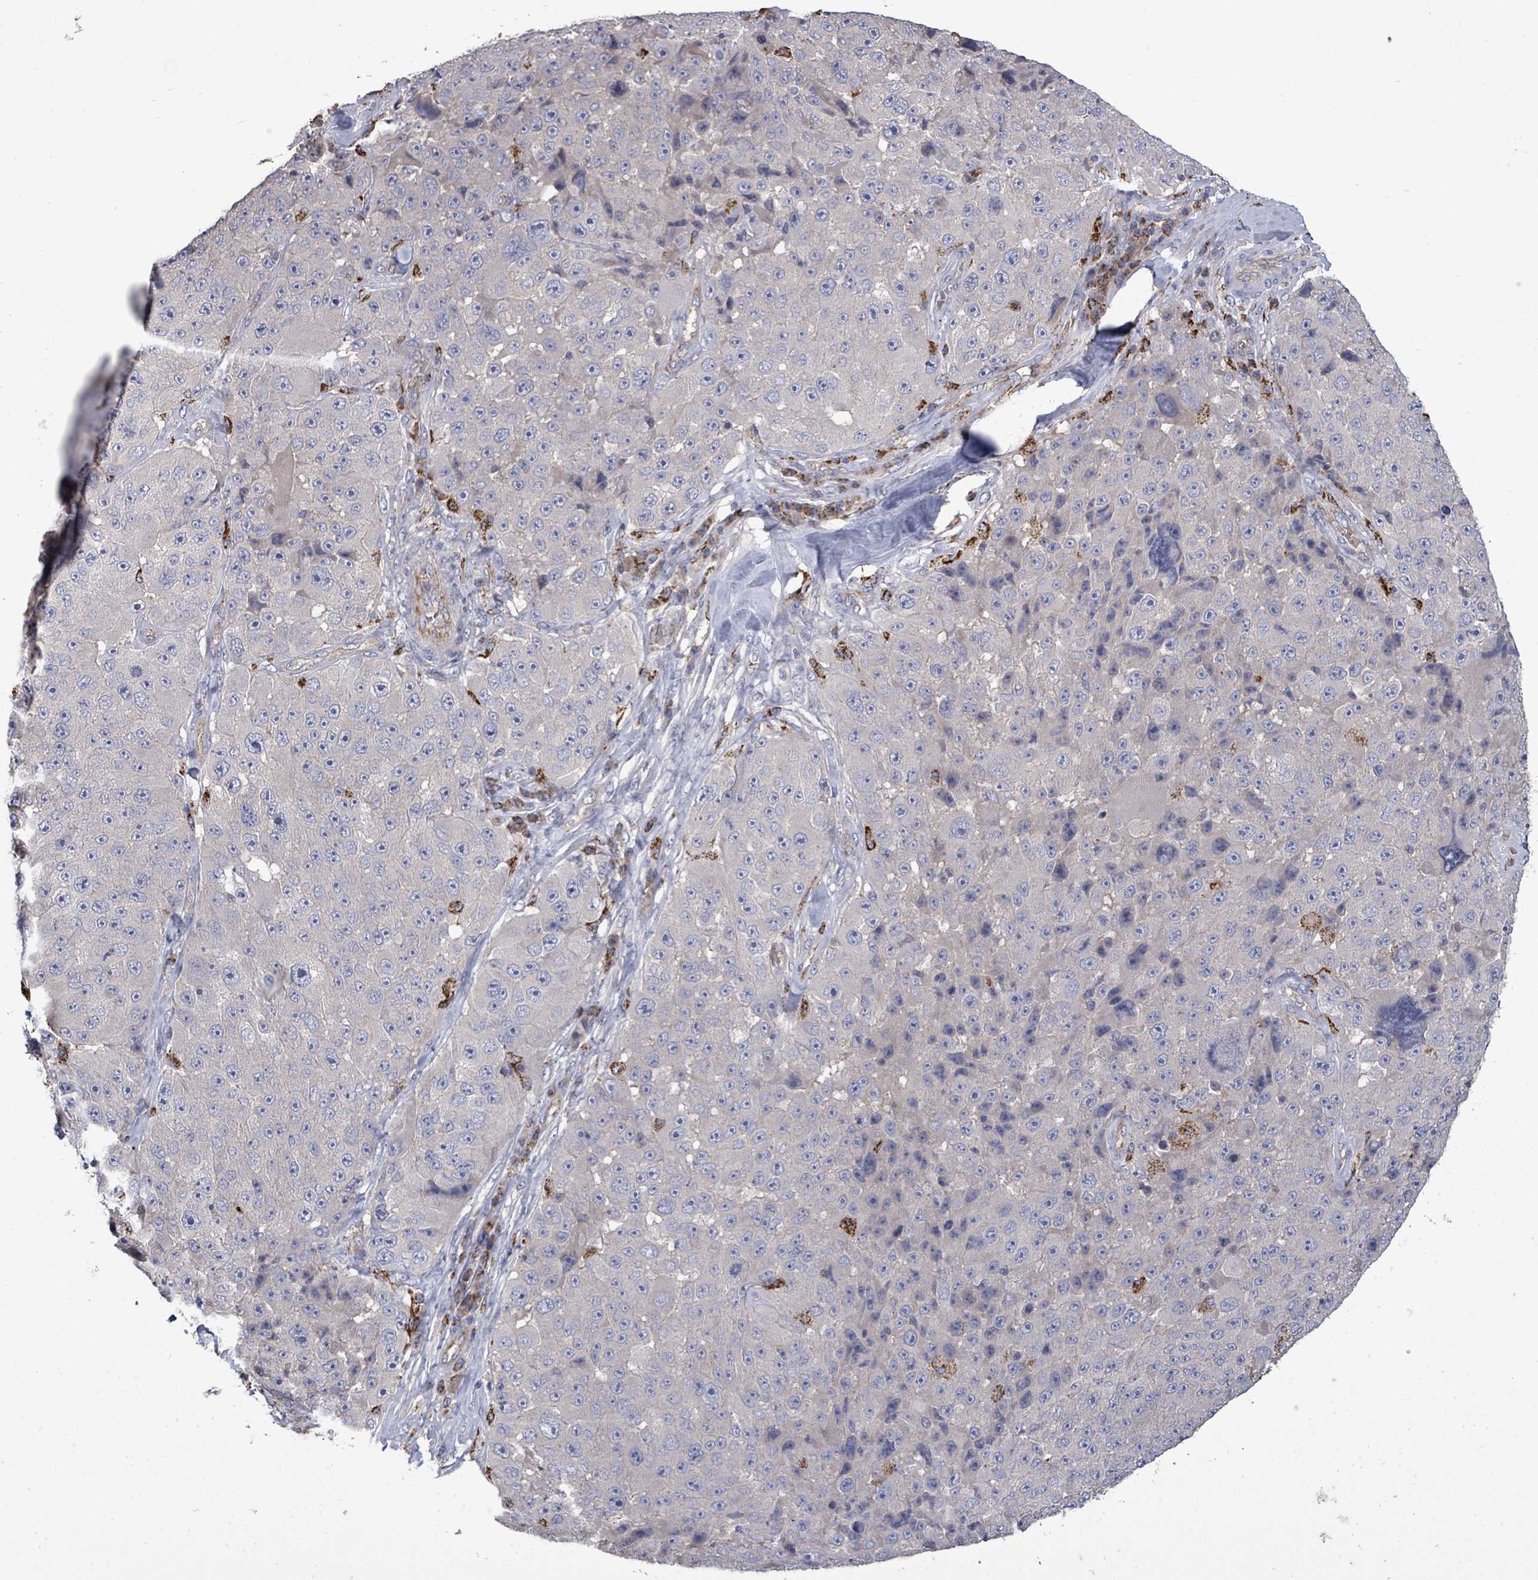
{"staining": {"intensity": "negative", "quantity": "none", "location": "none"}, "tissue": "melanoma", "cell_type": "Tumor cells", "image_type": "cancer", "snomed": [{"axis": "morphology", "description": "Malignant melanoma, Metastatic site"}, {"axis": "topography", "description": "Lymph node"}], "caption": "IHC photomicrograph of neoplastic tissue: melanoma stained with DAB (3,3'-diaminobenzidine) displays no significant protein positivity in tumor cells. (Stains: DAB immunohistochemistry with hematoxylin counter stain, Microscopy: brightfield microscopy at high magnification).", "gene": "MTMR12", "patient": {"sex": "male", "age": 62}}